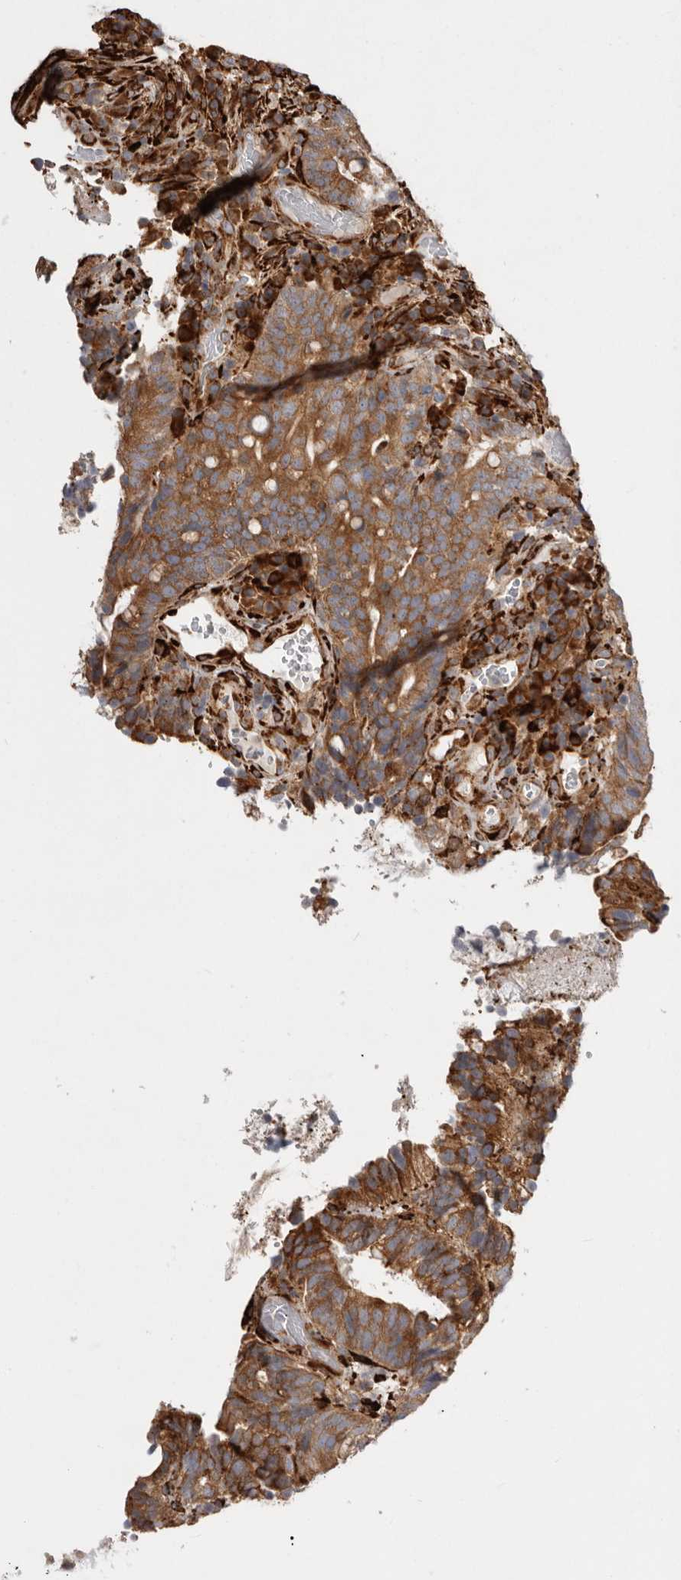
{"staining": {"intensity": "moderate", "quantity": ">75%", "location": "cytoplasmic/membranous"}, "tissue": "colorectal cancer", "cell_type": "Tumor cells", "image_type": "cancer", "snomed": [{"axis": "morphology", "description": "Adenocarcinoma, NOS"}, {"axis": "topography", "description": "Colon"}], "caption": "A histopathology image of human colorectal adenocarcinoma stained for a protein exhibits moderate cytoplasmic/membranous brown staining in tumor cells.", "gene": "WDTC1", "patient": {"sex": "female", "age": 66}}